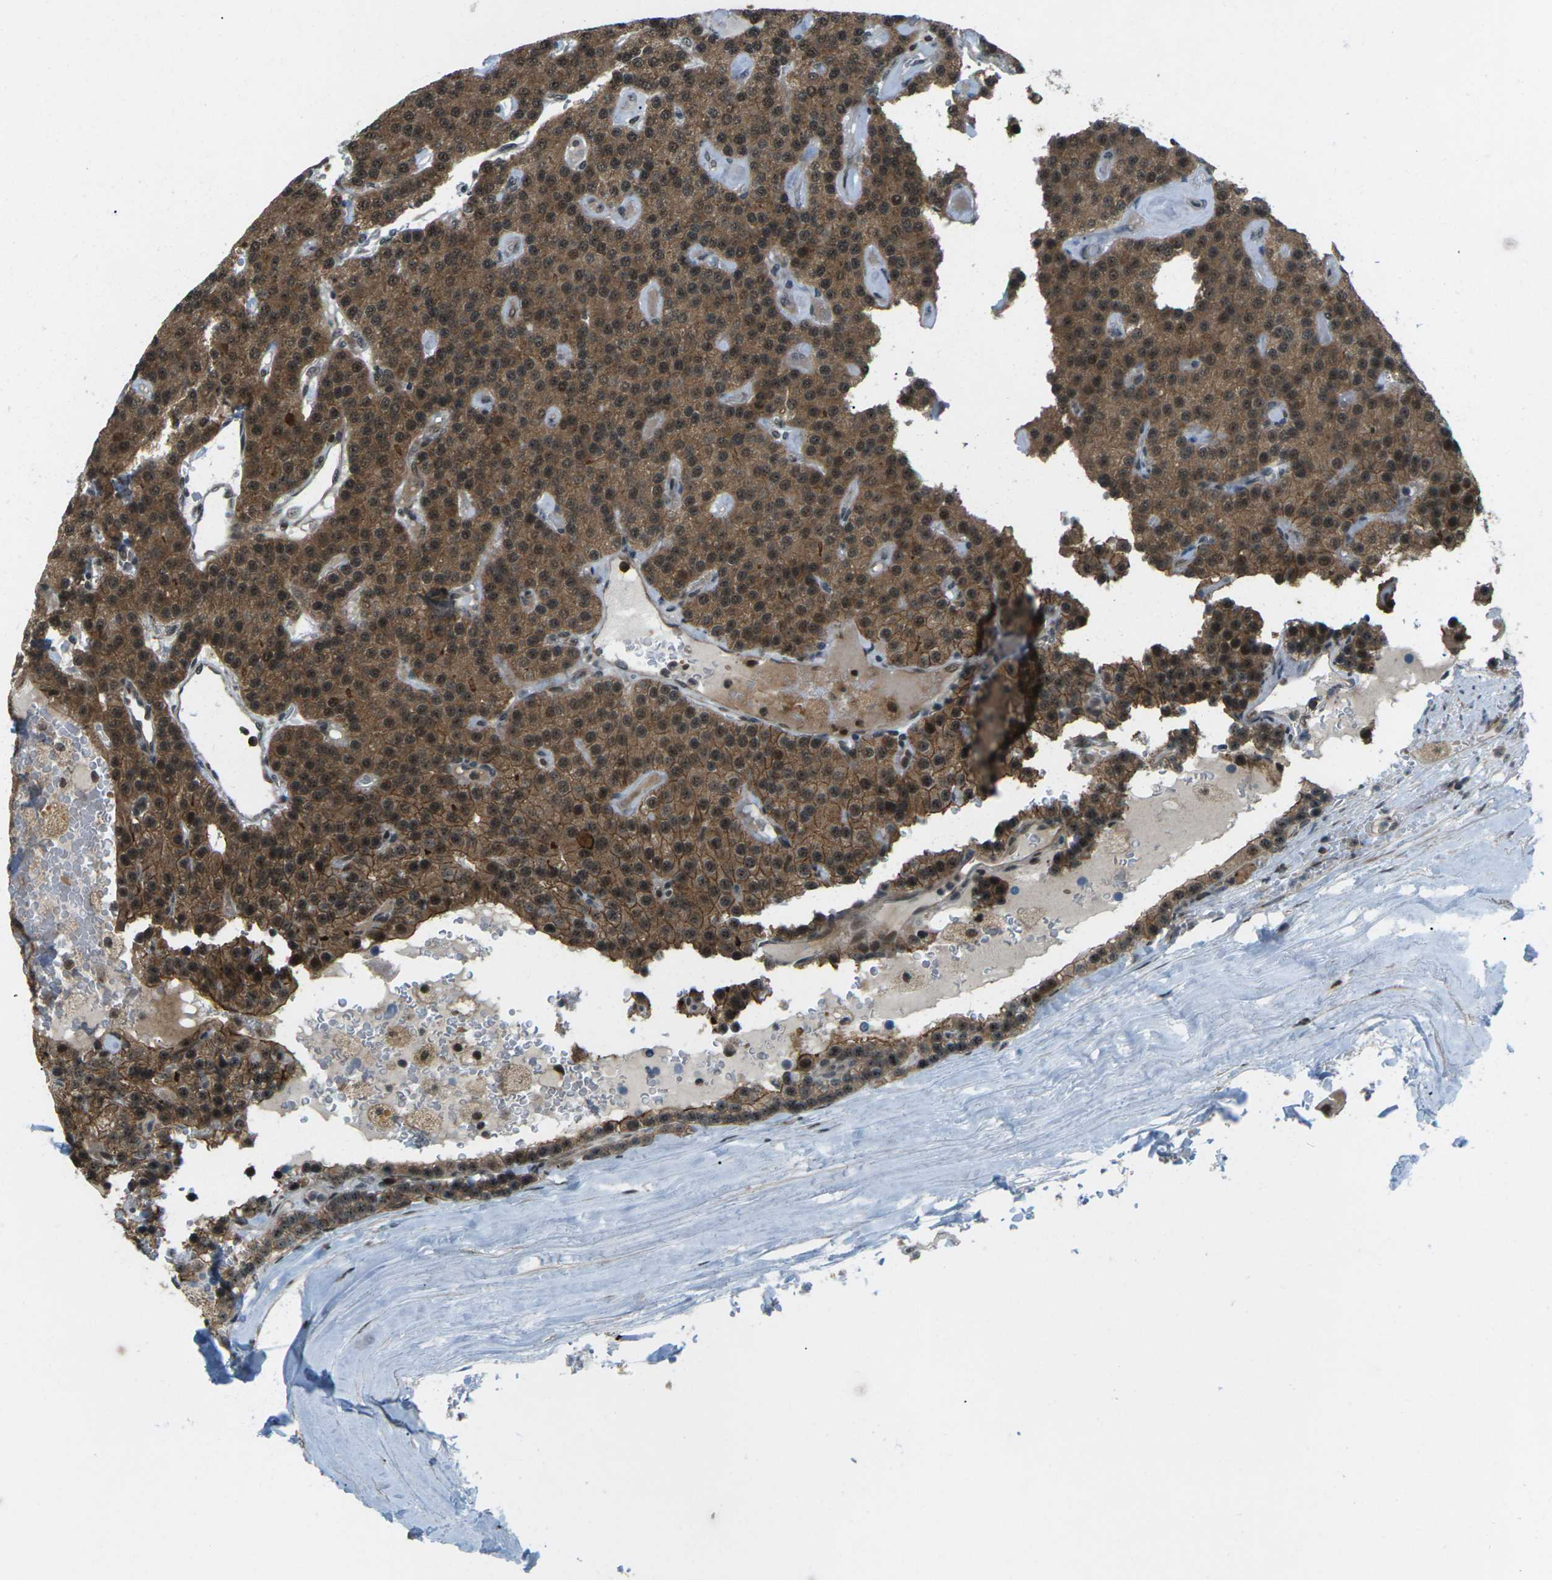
{"staining": {"intensity": "strong", "quantity": ">75%", "location": "cytoplasmic/membranous,nuclear"}, "tissue": "parathyroid gland", "cell_type": "Glandular cells", "image_type": "normal", "snomed": [{"axis": "morphology", "description": "Normal tissue, NOS"}, {"axis": "morphology", "description": "Adenoma, NOS"}, {"axis": "topography", "description": "Parathyroid gland"}], "caption": "This image reveals IHC staining of benign human parathyroid gland, with high strong cytoplasmic/membranous,nuclear positivity in about >75% of glandular cells.", "gene": "UBE2S", "patient": {"sex": "female", "age": 86}}